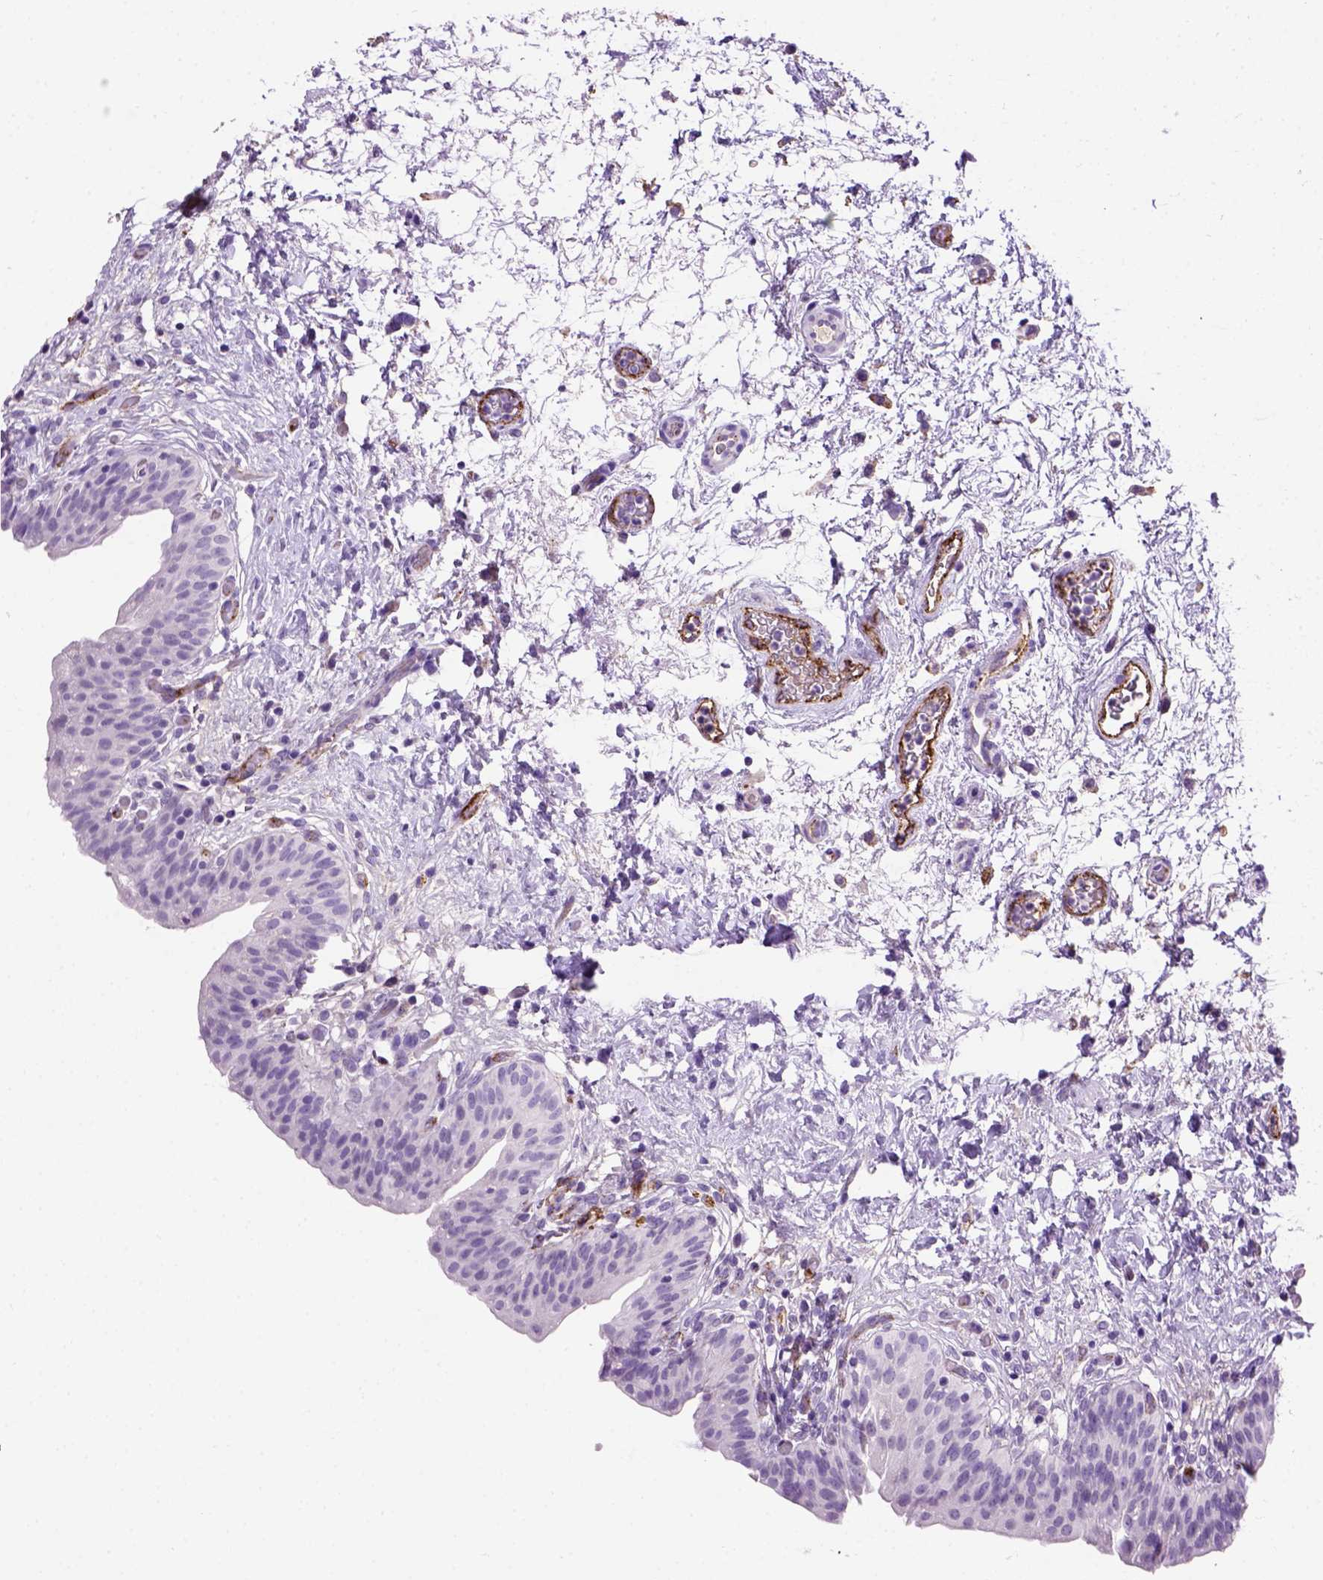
{"staining": {"intensity": "negative", "quantity": "none", "location": "none"}, "tissue": "urinary bladder", "cell_type": "Urothelial cells", "image_type": "normal", "snomed": [{"axis": "morphology", "description": "Normal tissue, NOS"}, {"axis": "topography", "description": "Urinary bladder"}], "caption": "This is a micrograph of immunohistochemistry (IHC) staining of normal urinary bladder, which shows no expression in urothelial cells.", "gene": "VWF", "patient": {"sex": "male", "age": 69}}